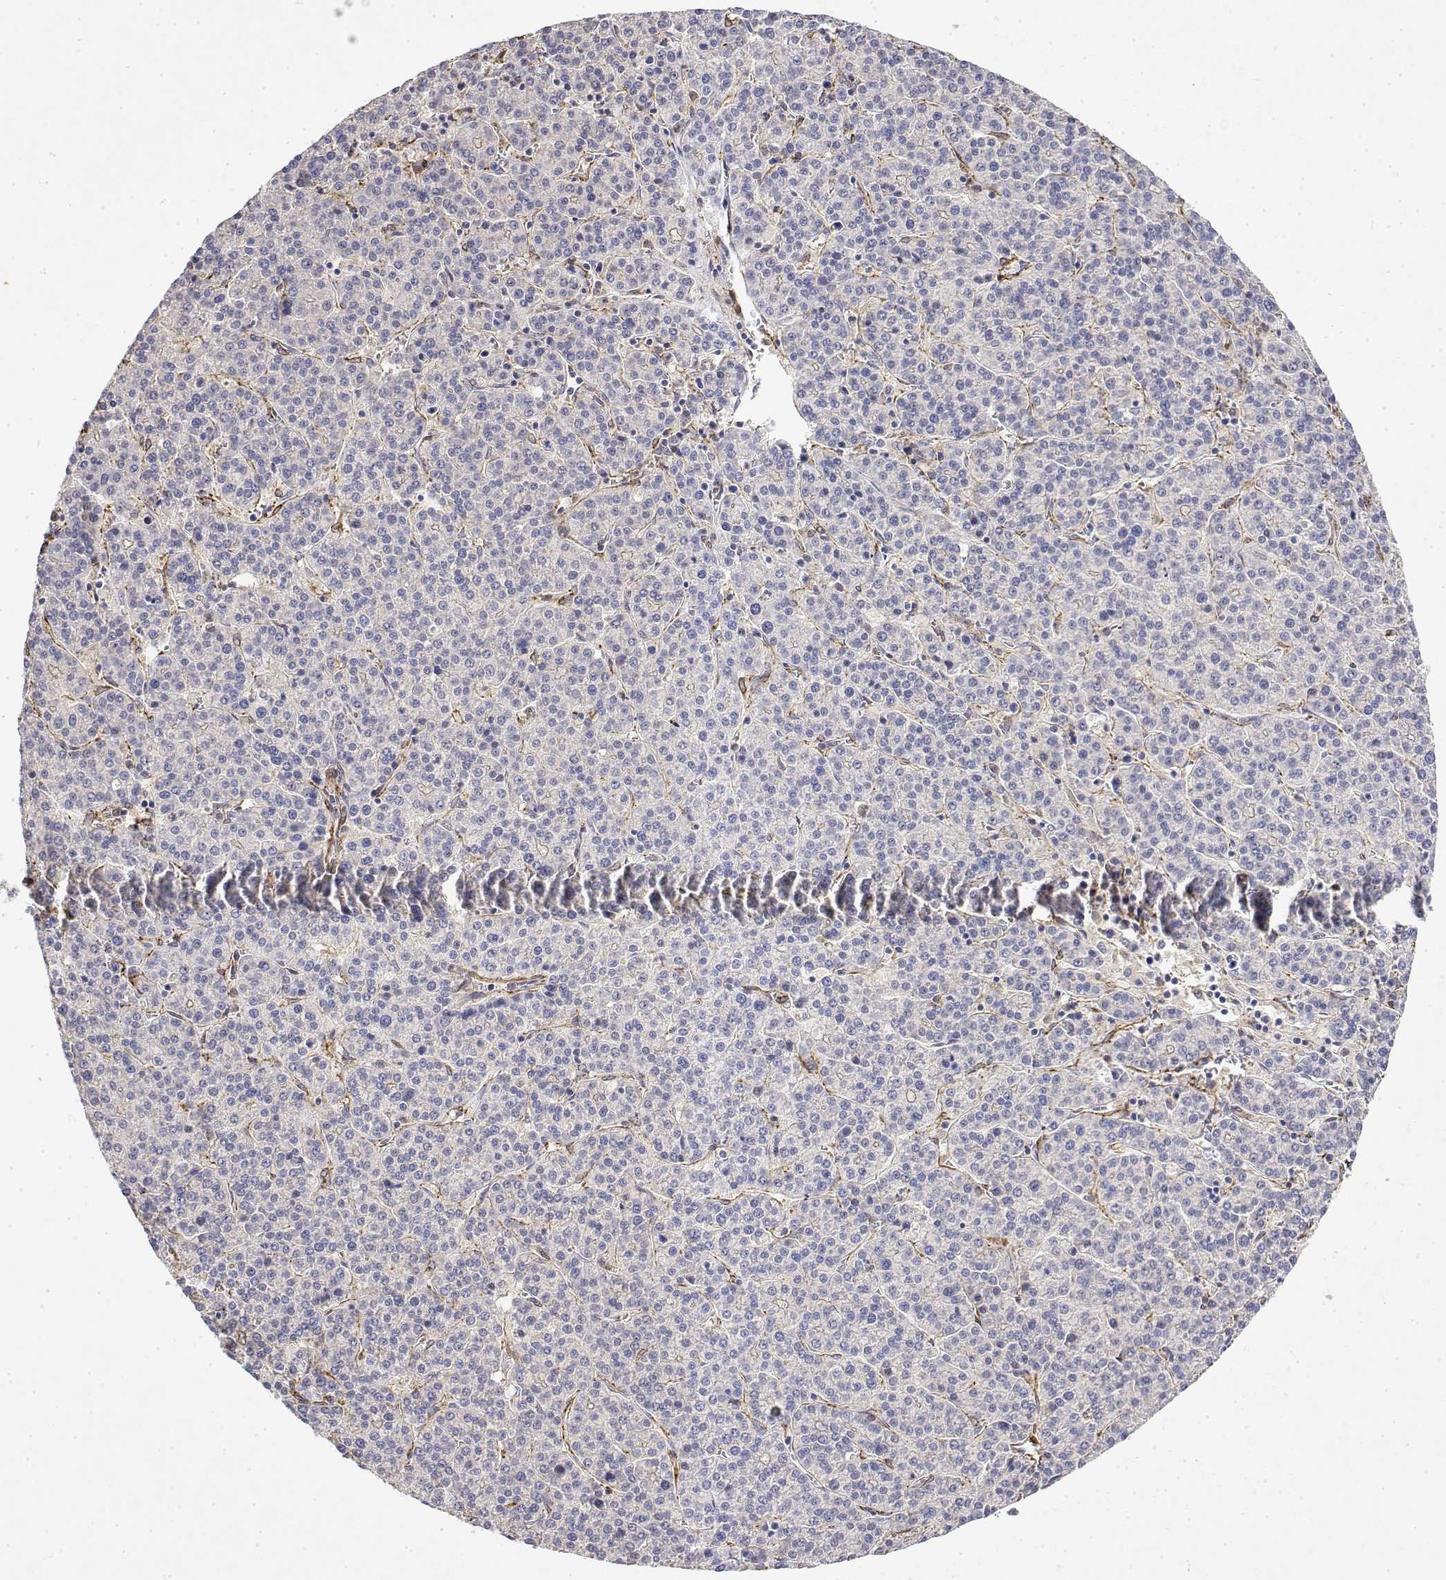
{"staining": {"intensity": "negative", "quantity": "none", "location": "none"}, "tissue": "liver cancer", "cell_type": "Tumor cells", "image_type": "cancer", "snomed": [{"axis": "morphology", "description": "Carcinoma, Hepatocellular, NOS"}, {"axis": "topography", "description": "Liver"}], "caption": "This is an IHC histopathology image of liver cancer (hepatocellular carcinoma). There is no positivity in tumor cells.", "gene": "SOWAHD", "patient": {"sex": "female", "age": 58}}